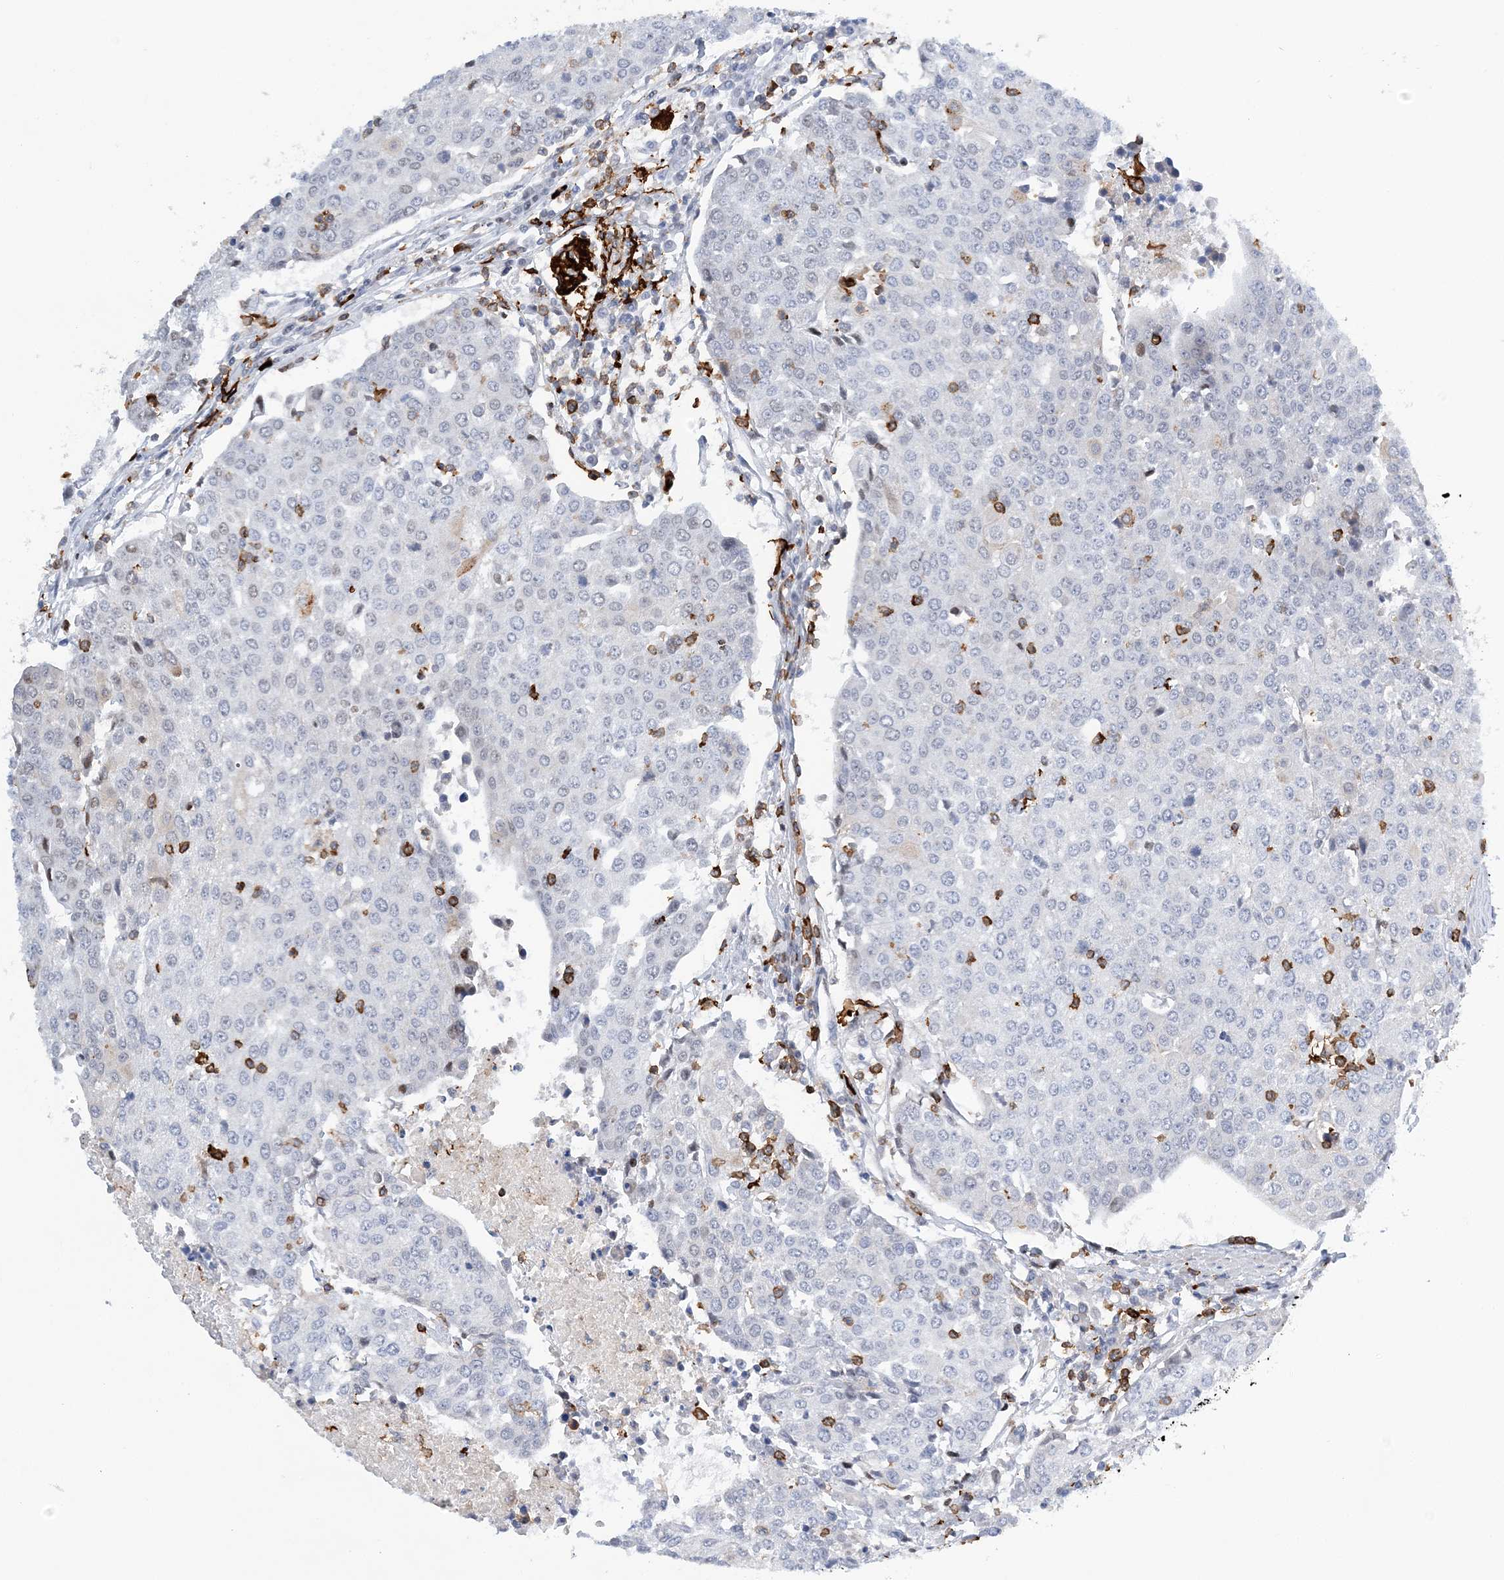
{"staining": {"intensity": "negative", "quantity": "none", "location": "none"}, "tissue": "urothelial cancer", "cell_type": "Tumor cells", "image_type": "cancer", "snomed": [{"axis": "morphology", "description": "Urothelial carcinoma, High grade"}, {"axis": "topography", "description": "Urinary bladder"}], "caption": "Immunohistochemical staining of urothelial cancer shows no significant staining in tumor cells.", "gene": "PRMT9", "patient": {"sex": "female", "age": 85}}